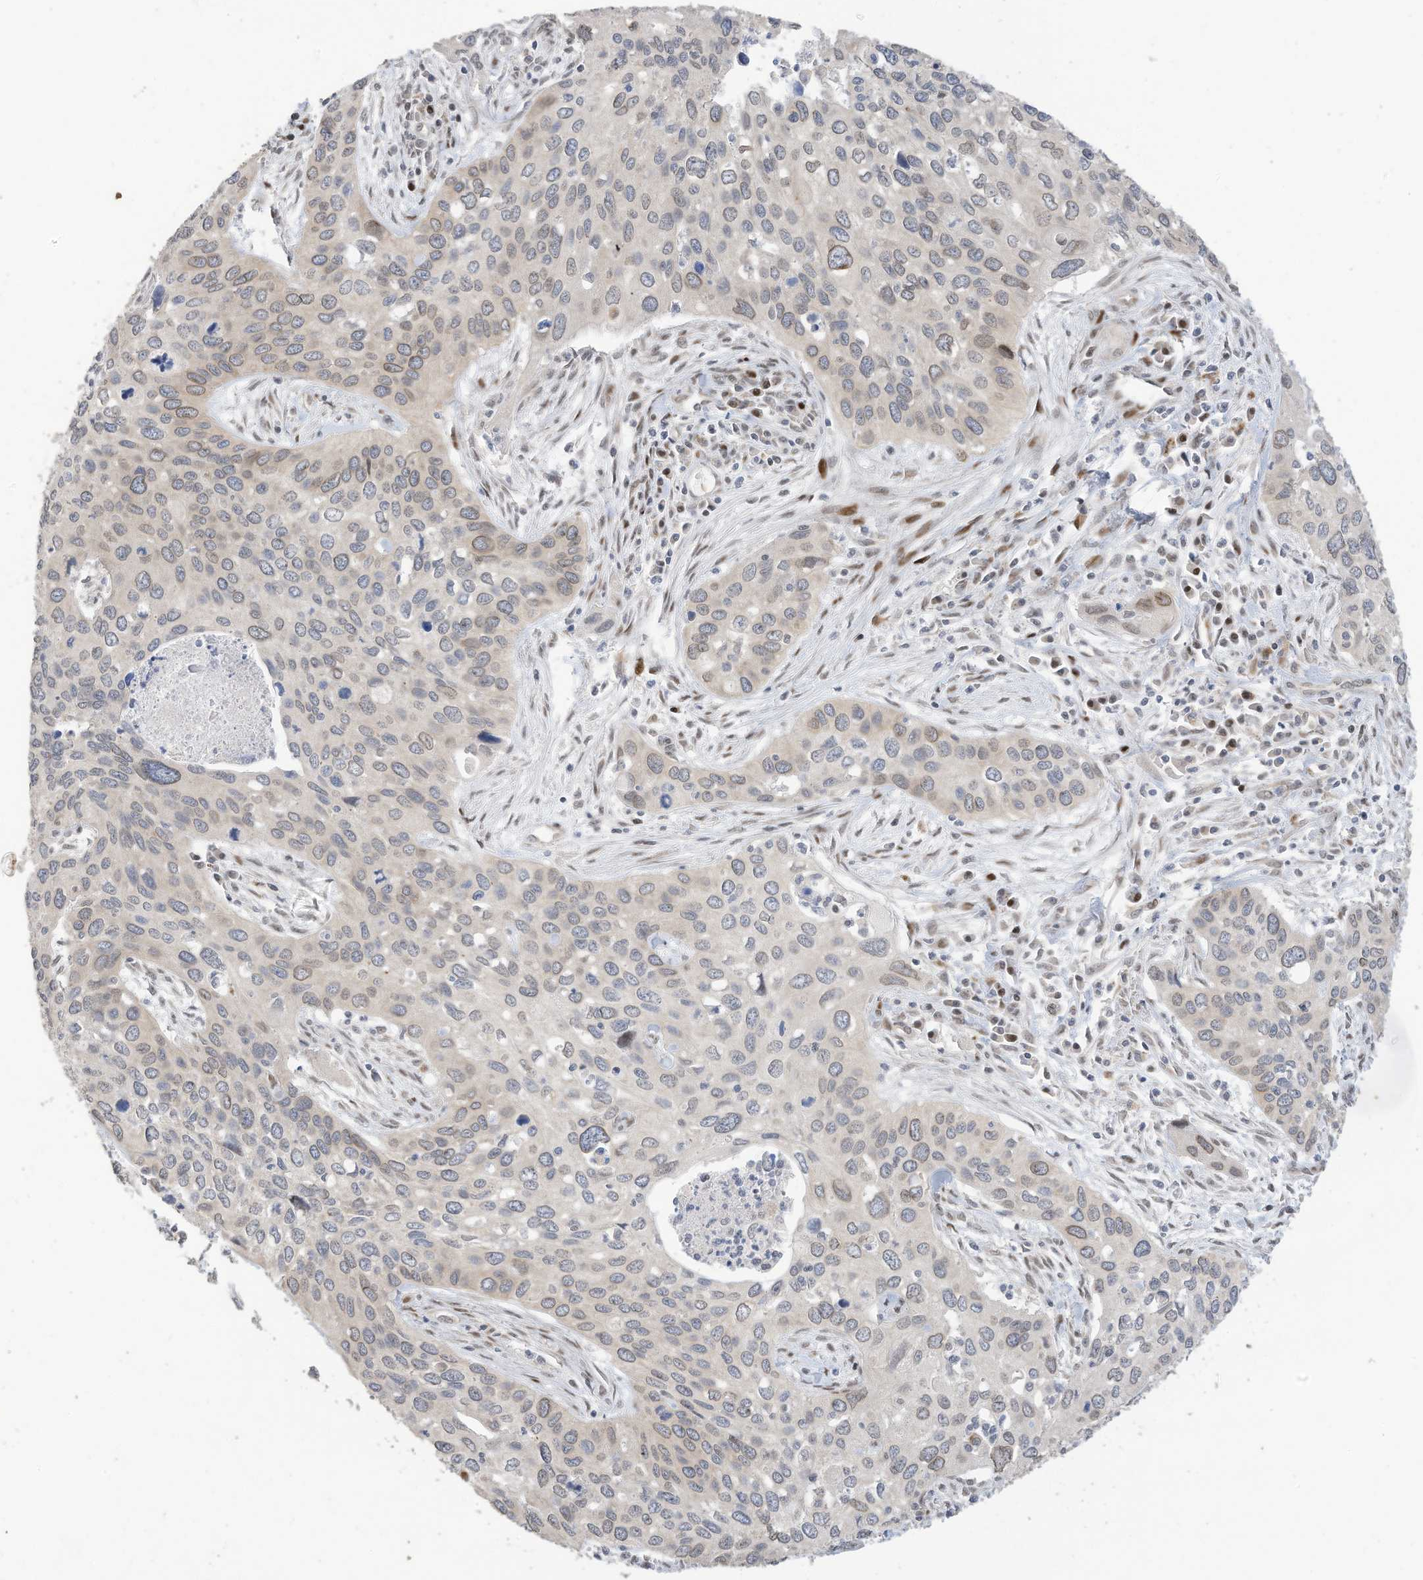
{"staining": {"intensity": "weak", "quantity": "<25%", "location": "nuclear"}, "tissue": "cervical cancer", "cell_type": "Tumor cells", "image_type": "cancer", "snomed": [{"axis": "morphology", "description": "Squamous cell carcinoma, NOS"}, {"axis": "topography", "description": "Cervix"}], "caption": "High magnification brightfield microscopy of squamous cell carcinoma (cervical) stained with DAB (brown) and counterstained with hematoxylin (blue): tumor cells show no significant positivity.", "gene": "RABL3", "patient": {"sex": "female", "age": 55}}